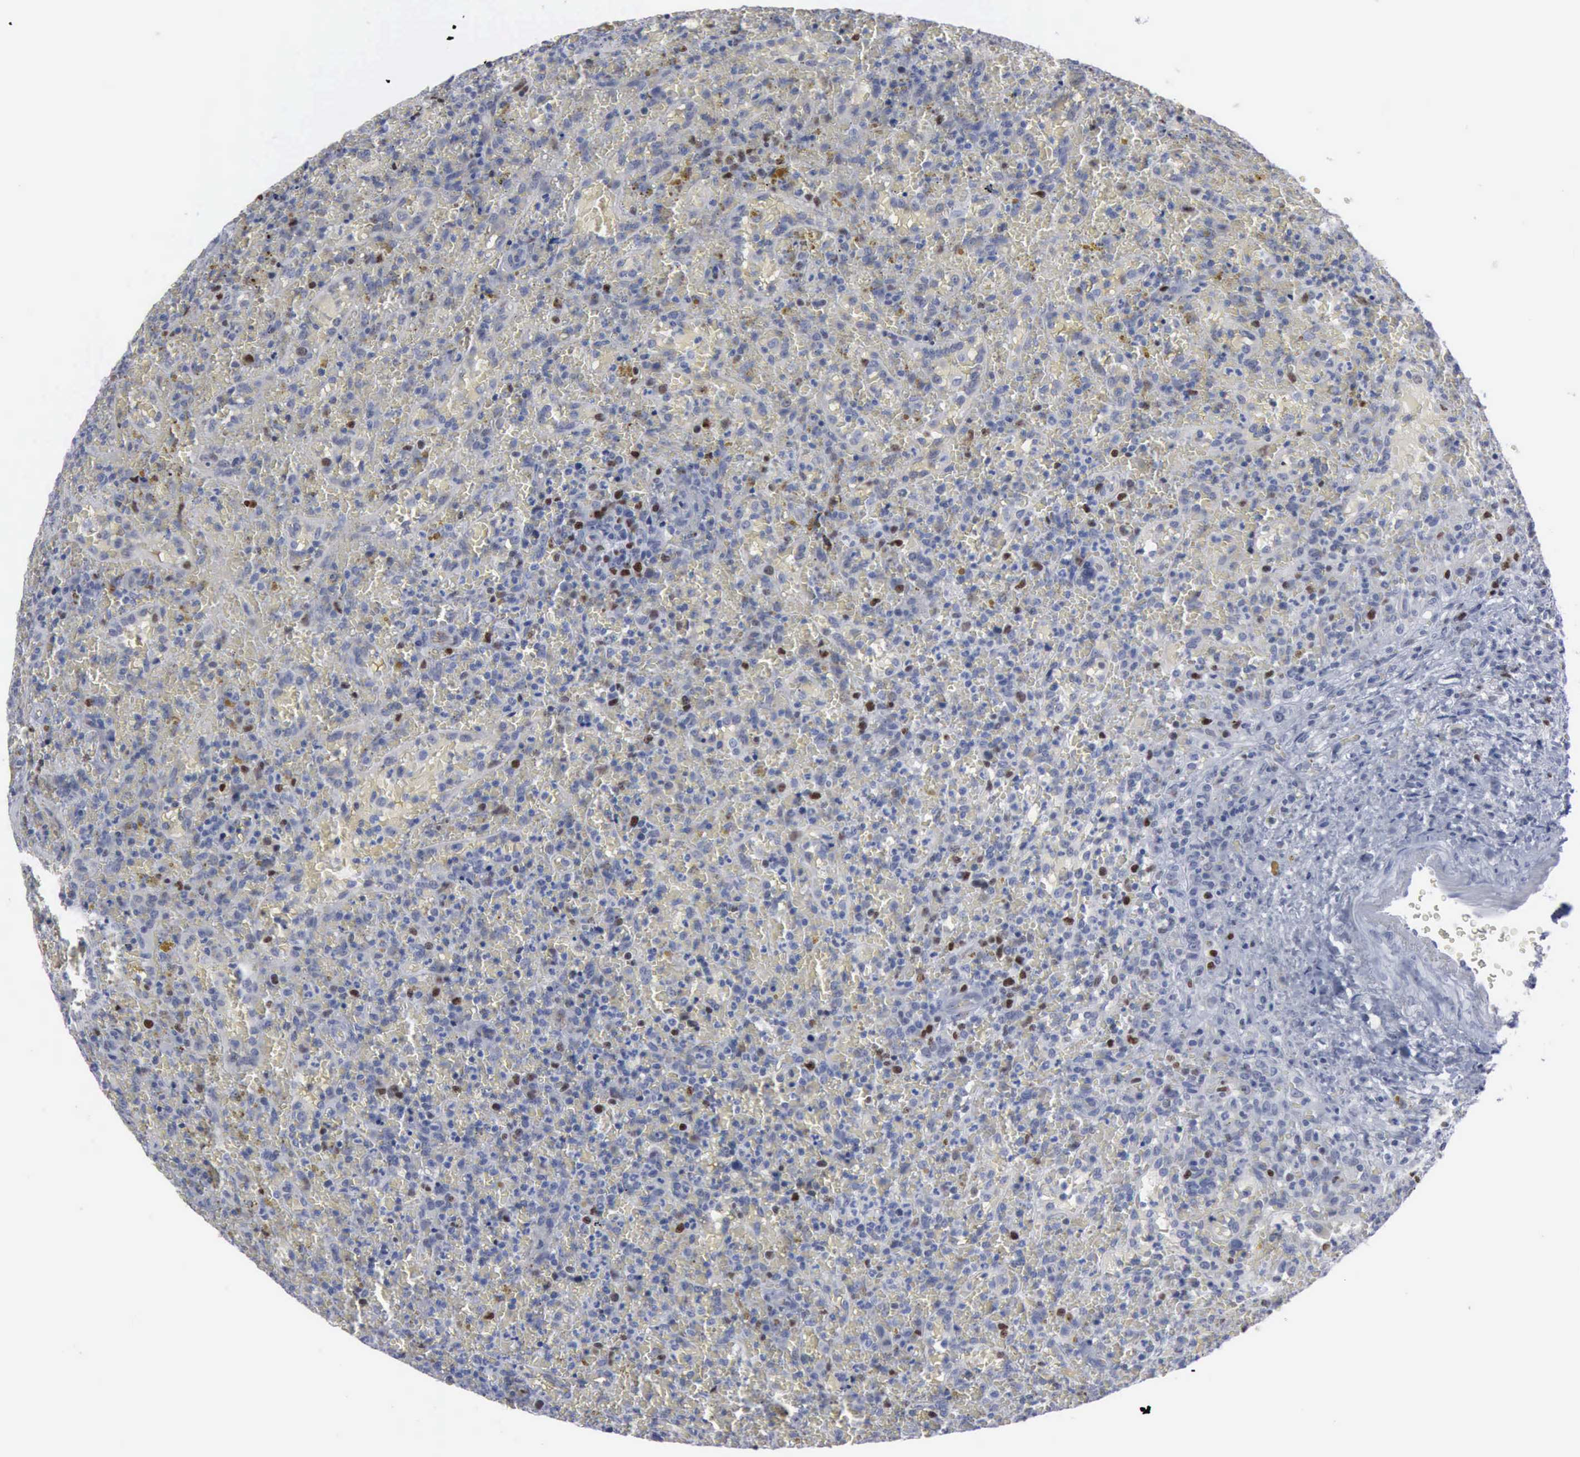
{"staining": {"intensity": "negative", "quantity": "none", "location": "none"}, "tissue": "lymphoma", "cell_type": "Tumor cells", "image_type": "cancer", "snomed": [{"axis": "morphology", "description": "Malignant lymphoma, non-Hodgkin's type, High grade"}, {"axis": "topography", "description": "Spleen"}, {"axis": "topography", "description": "Lymph node"}], "caption": "There is no significant positivity in tumor cells of high-grade malignant lymphoma, non-Hodgkin's type.", "gene": "MCM5", "patient": {"sex": "female", "age": 70}}